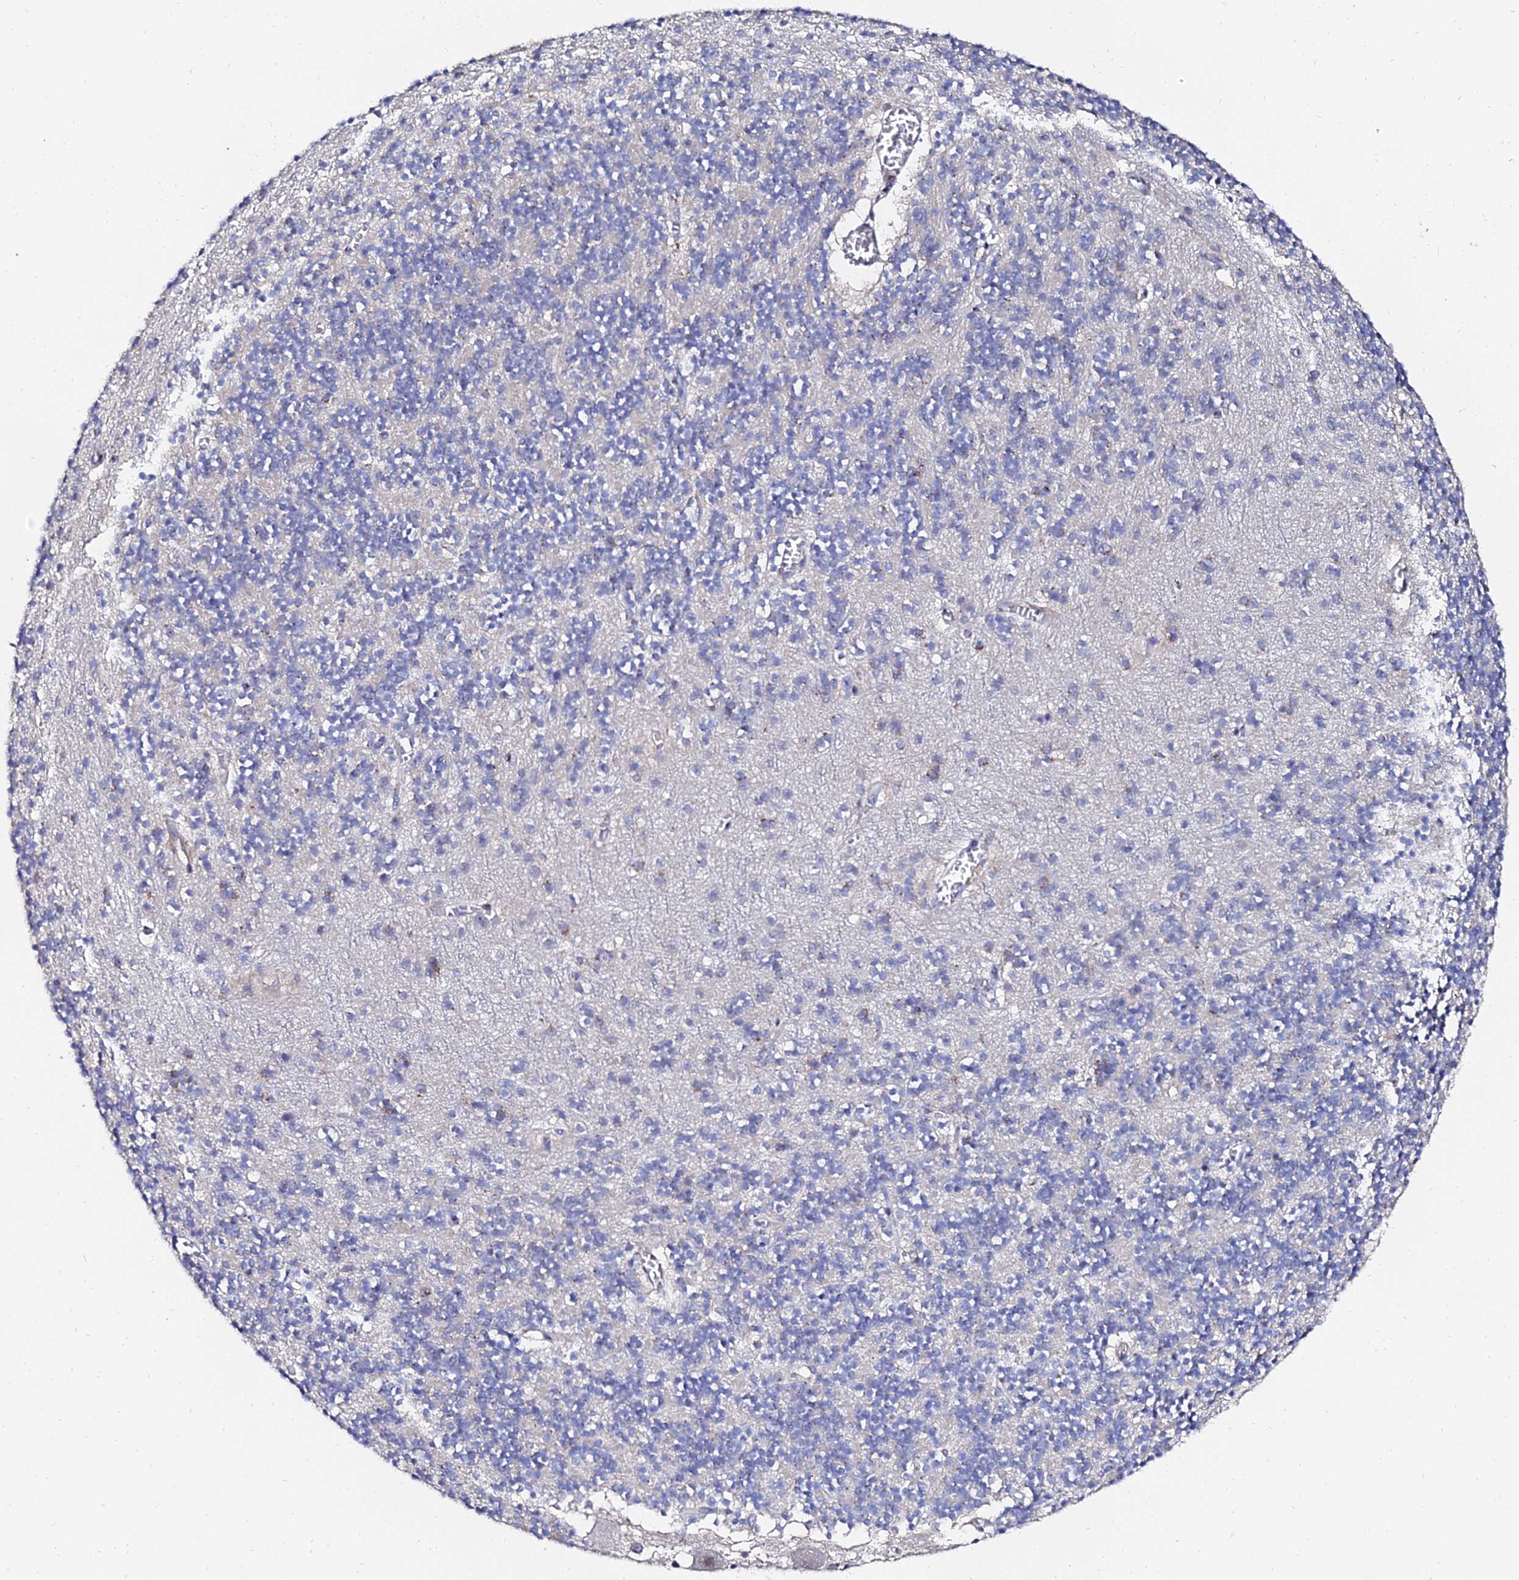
{"staining": {"intensity": "negative", "quantity": "none", "location": "none"}, "tissue": "cerebellum", "cell_type": "Cells in granular layer", "image_type": "normal", "snomed": [{"axis": "morphology", "description": "Normal tissue, NOS"}, {"axis": "topography", "description": "Cerebellum"}], "caption": "DAB (3,3'-diaminobenzidine) immunohistochemical staining of unremarkable human cerebellum exhibits no significant positivity in cells in granular layer. (Stains: DAB (3,3'-diaminobenzidine) IHC with hematoxylin counter stain, Microscopy: brightfield microscopy at high magnification).", "gene": "BORCS8", "patient": {"sex": "male", "age": 54}}